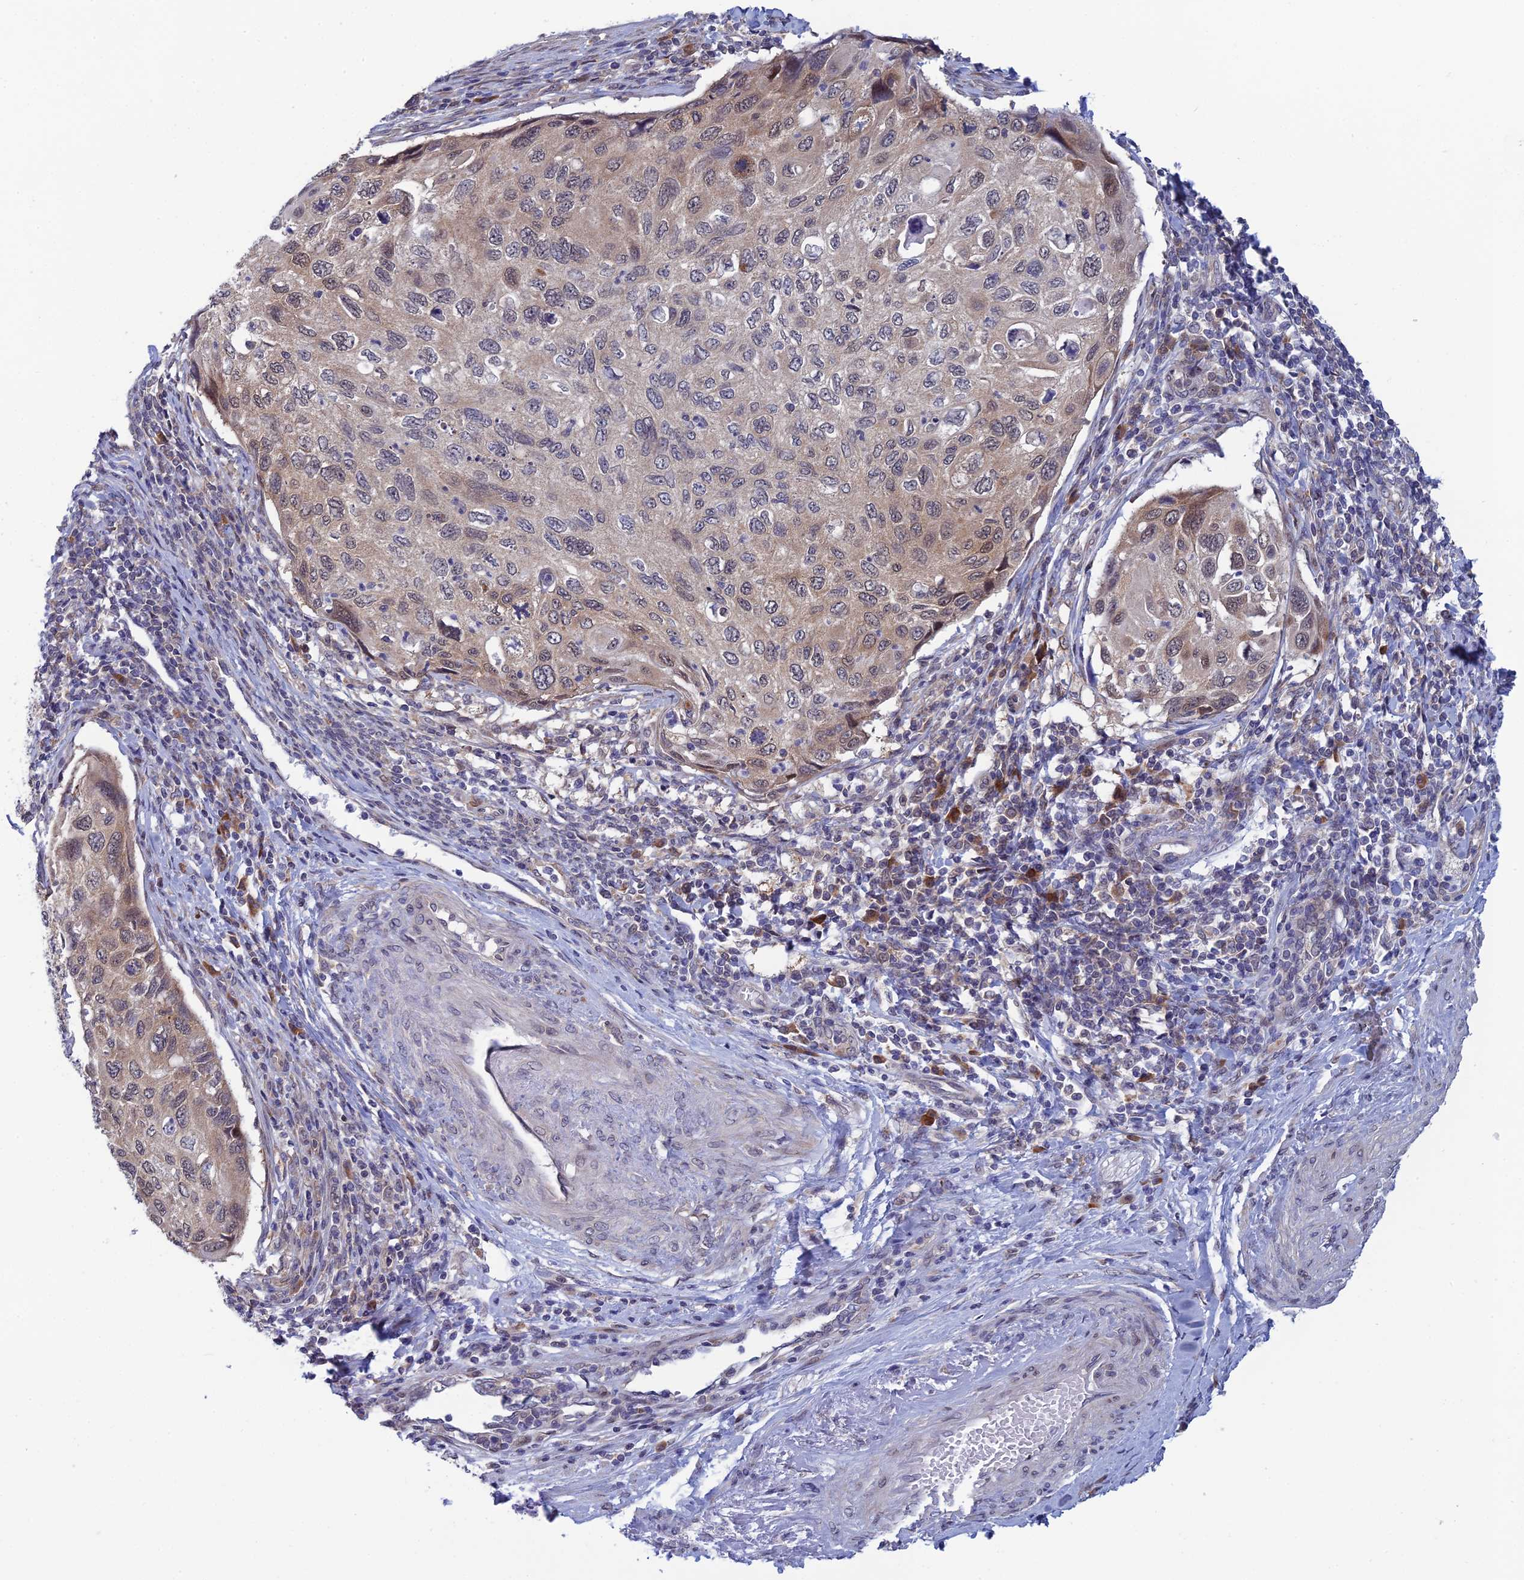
{"staining": {"intensity": "weak", "quantity": "<25%", "location": "cytoplasmic/membranous"}, "tissue": "cervical cancer", "cell_type": "Tumor cells", "image_type": "cancer", "snomed": [{"axis": "morphology", "description": "Squamous cell carcinoma, NOS"}, {"axis": "topography", "description": "Cervix"}], "caption": "This is an immunohistochemistry micrograph of human cervical cancer (squamous cell carcinoma). There is no positivity in tumor cells.", "gene": "SRA1", "patient": {"sex": "female", "age": 70}}